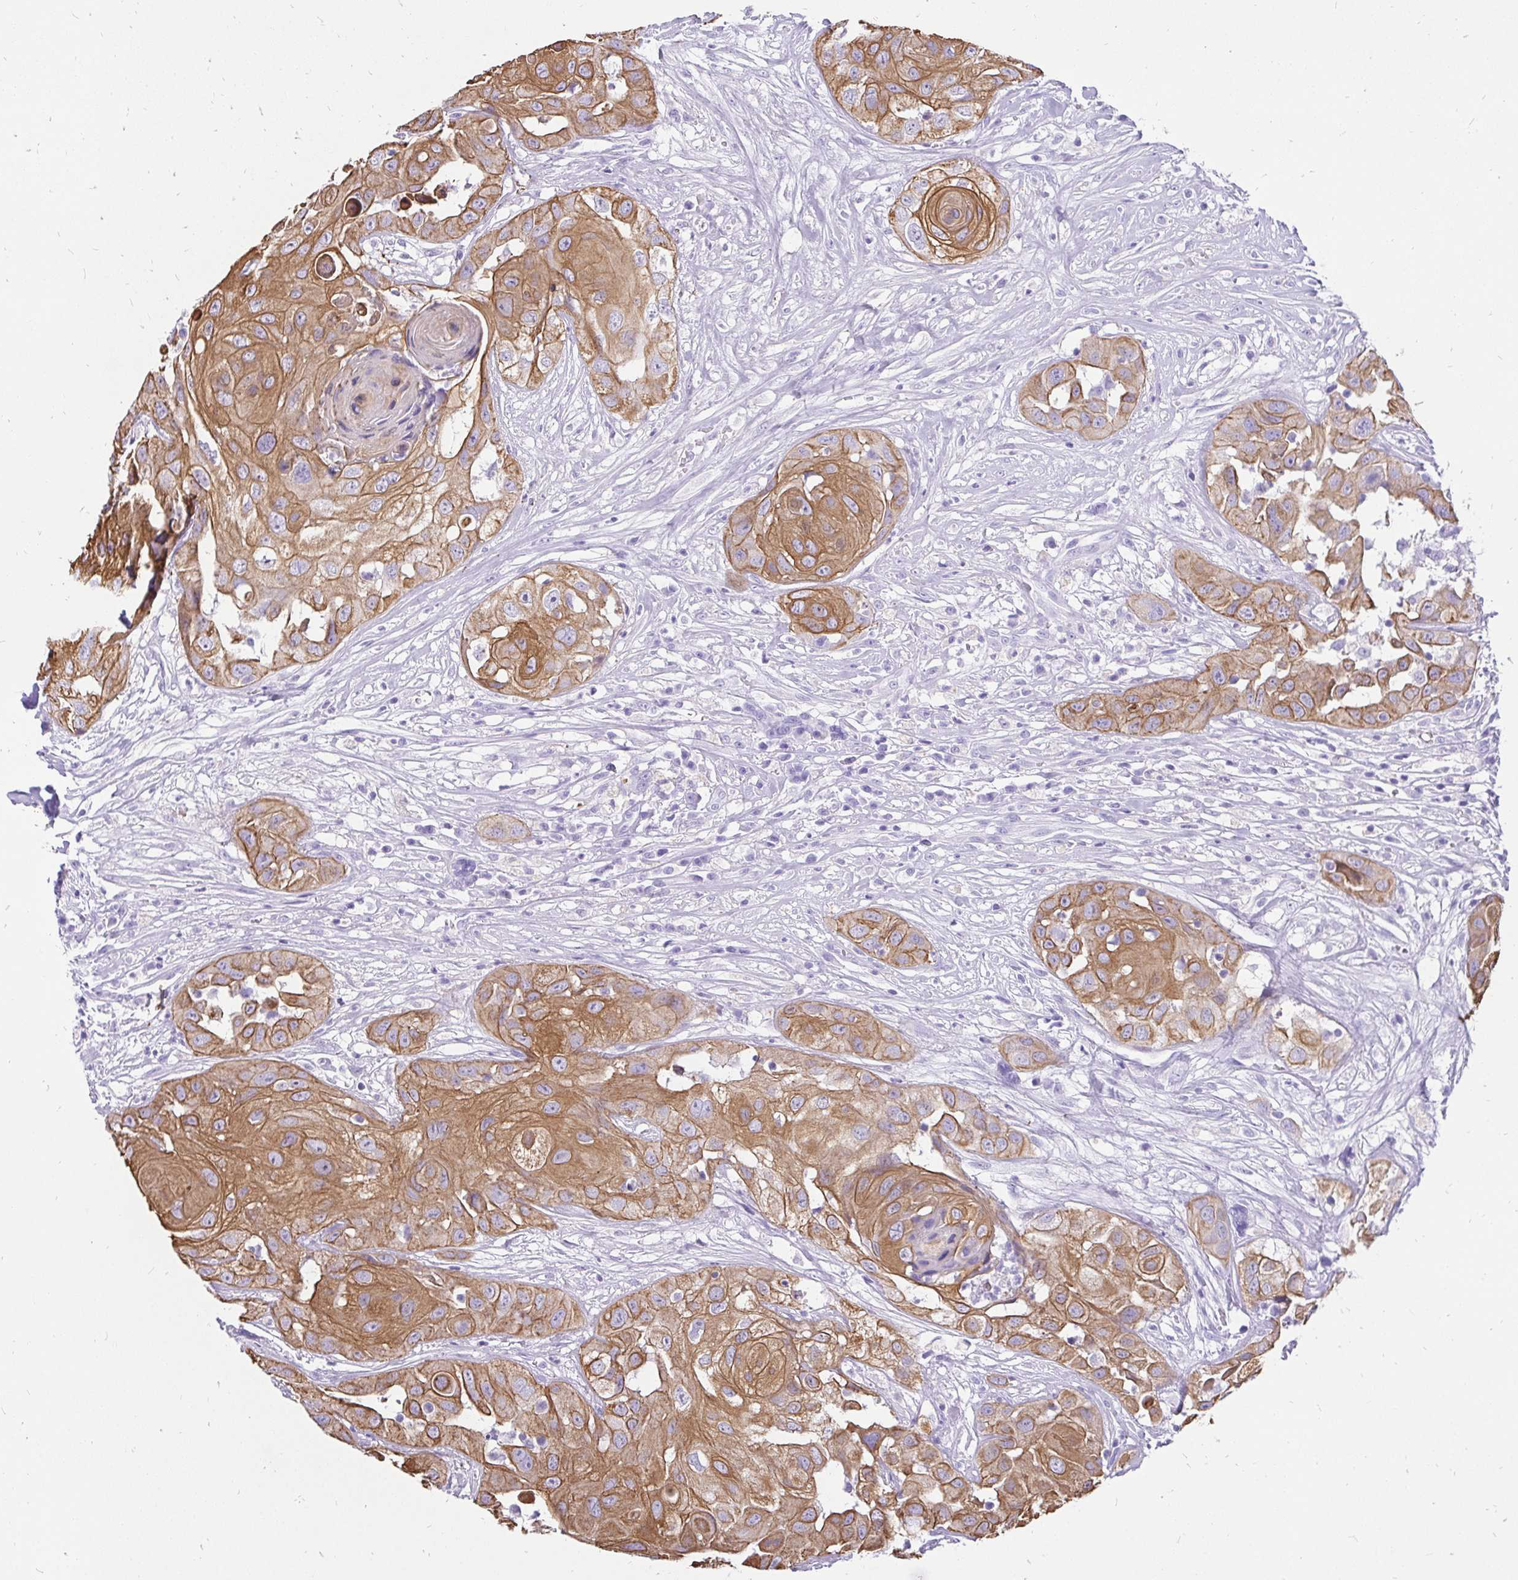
{"staining": {"intensity": "strong", "quantity": ">75%", "location": "cytoplasmic/membranous"}, "tissue": "head and neck cancer", "cell_type": "Tumor cells", "image_type": "cancer", "snomed": [{"axis": "morphology", "description": "Squamous cell carcinoma, NOS"}, {"axis": "topography", "description": "Head-Neck"}], "caption": "A micrograph showing strong cytoplasmic/membranous staining in about >75% of tumor cells in head and neck squamous cell carcinoma, as visualized by brown immunohistochemical staining.", "gene": "KRT13", "patient": {"sex": "male", "age": 83}}